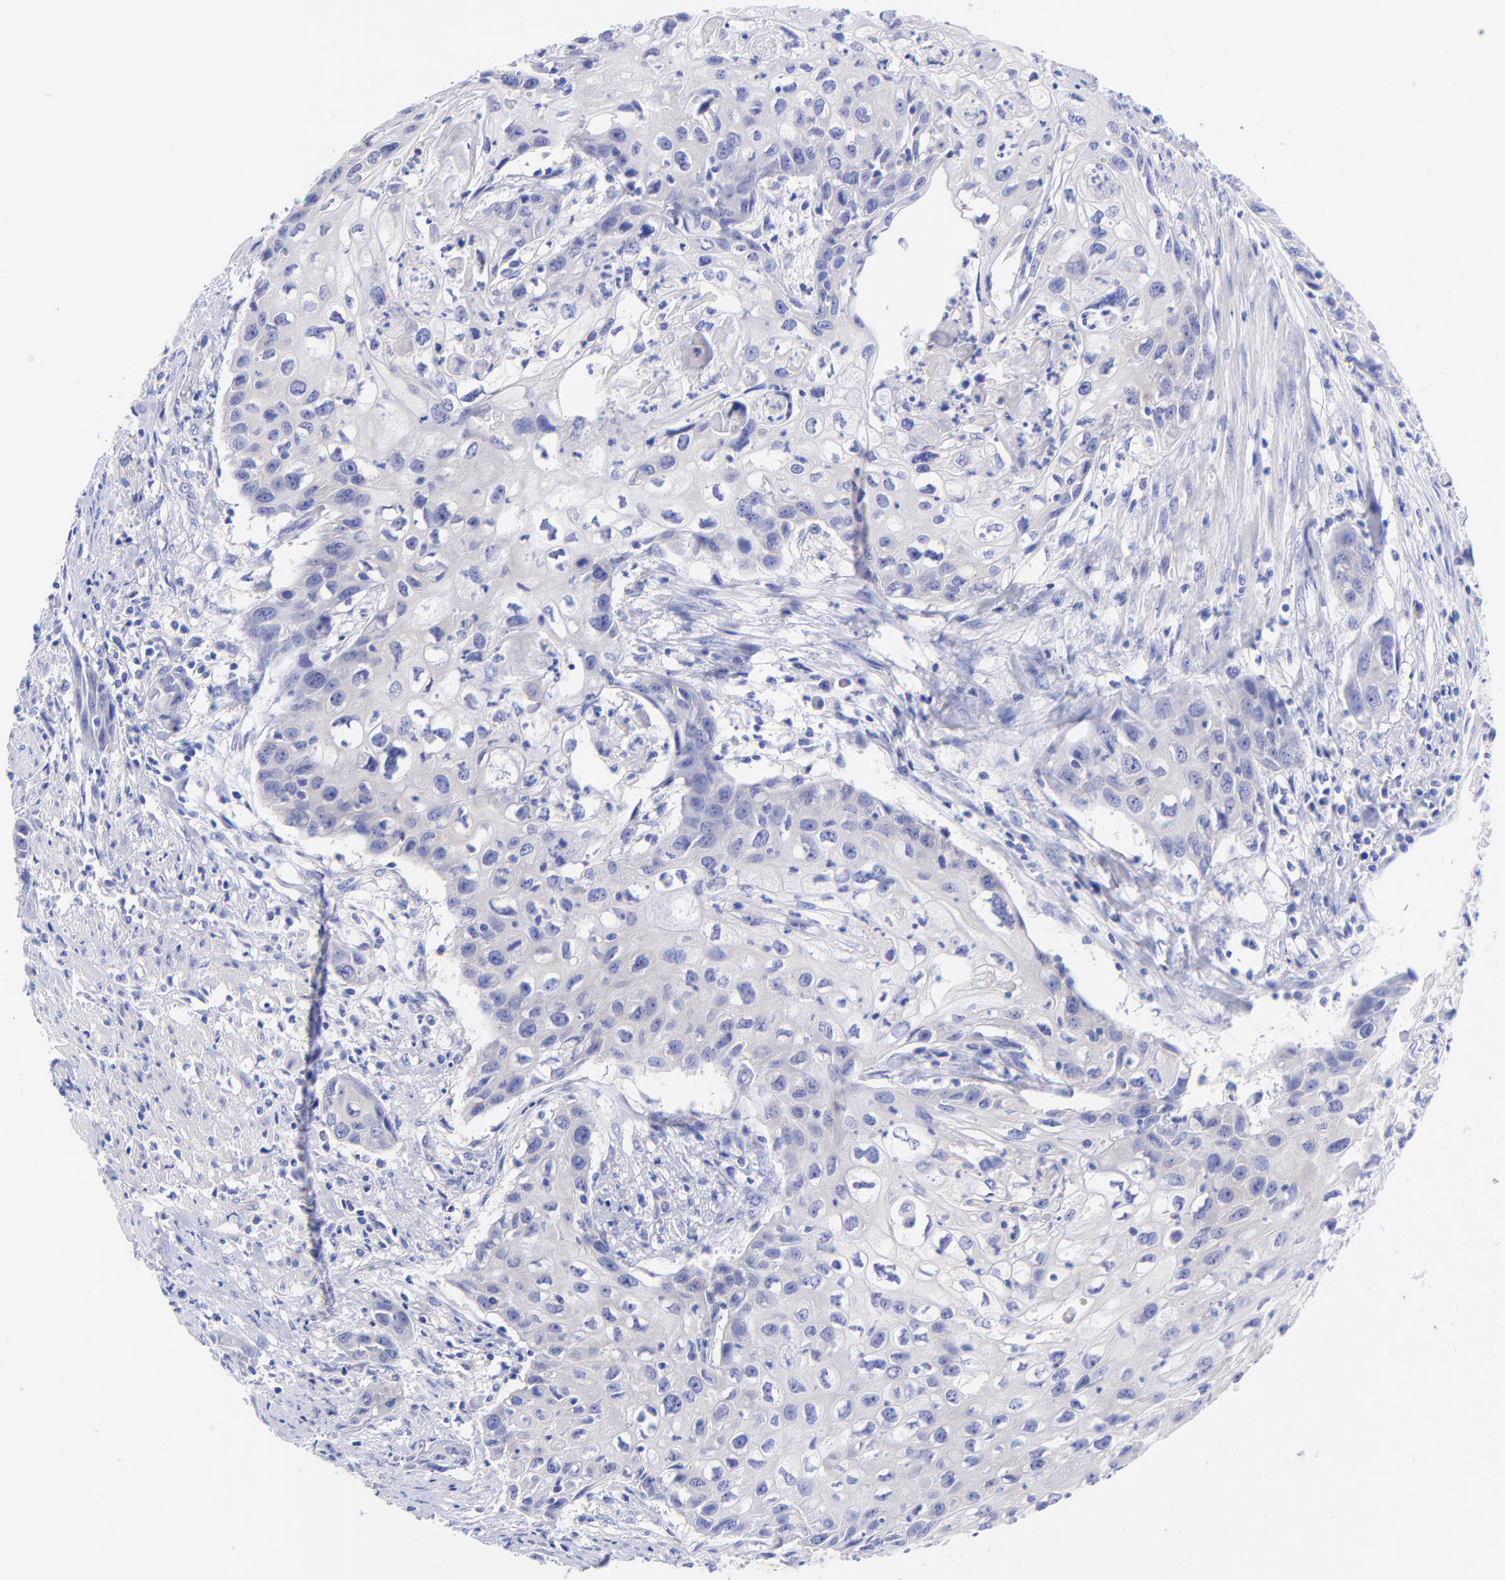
{"staining": {"intensity": "negative", "quantity": "none", "location": "none"}, "tissue": "urothelial cancer", "cell_type": "Tumor cells", "image_type": "cancer", "snomed": [{"axis": "morphology", "description": "Urothelial carcinoma, High grade"}, {"axis": "topography", "description": "Urinary bladder"}], "caption": "Immunohistochemical staining of human urothelial carcinoma (high-grade) shows no significant positivity in tumor cells.", "gene": "GPHN", "patient": {"sex": "male", "age": 54}}